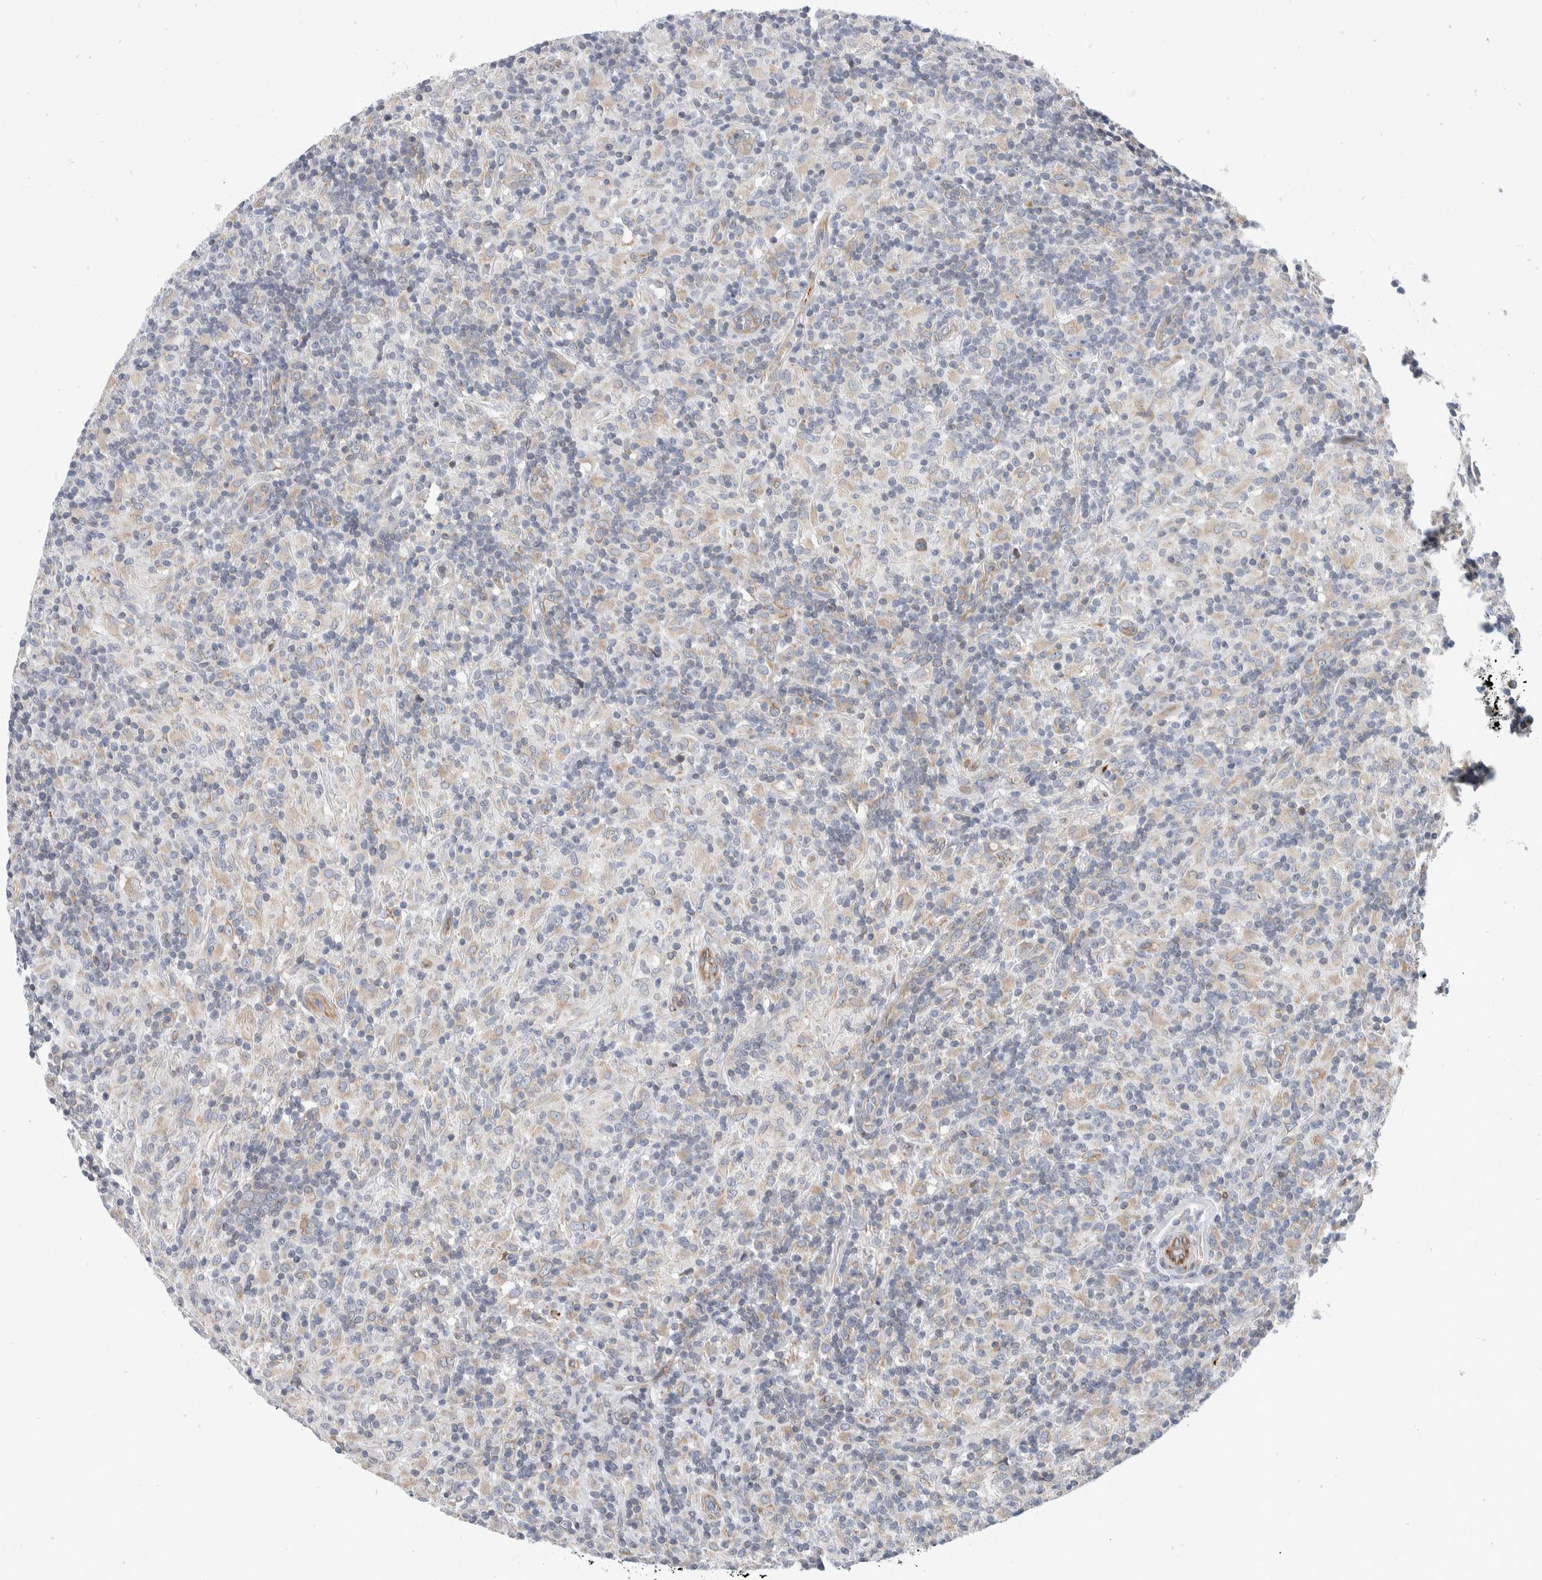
{"staining": {"intensity": "weak", "quantity": ">75%", "location": "cytoplasmic/membranous"}, "tissue": "lymphoma", "cell_type": "Tumor cells", "image_type": "cancer", "snomed": [{"axis": "morphology", "description": "Hodgkin's disease, NOS"}, {"axis": "topography", "description": "Lymph node"}], "caption": "Brown immunohistochemical staining in Hodgkin's disease shows weak cytoplasmic/membranous positivity in approximately >75% of tumor cells.", "gene": "TMEM245", "patient": {"sex": "male", "age": 70}}